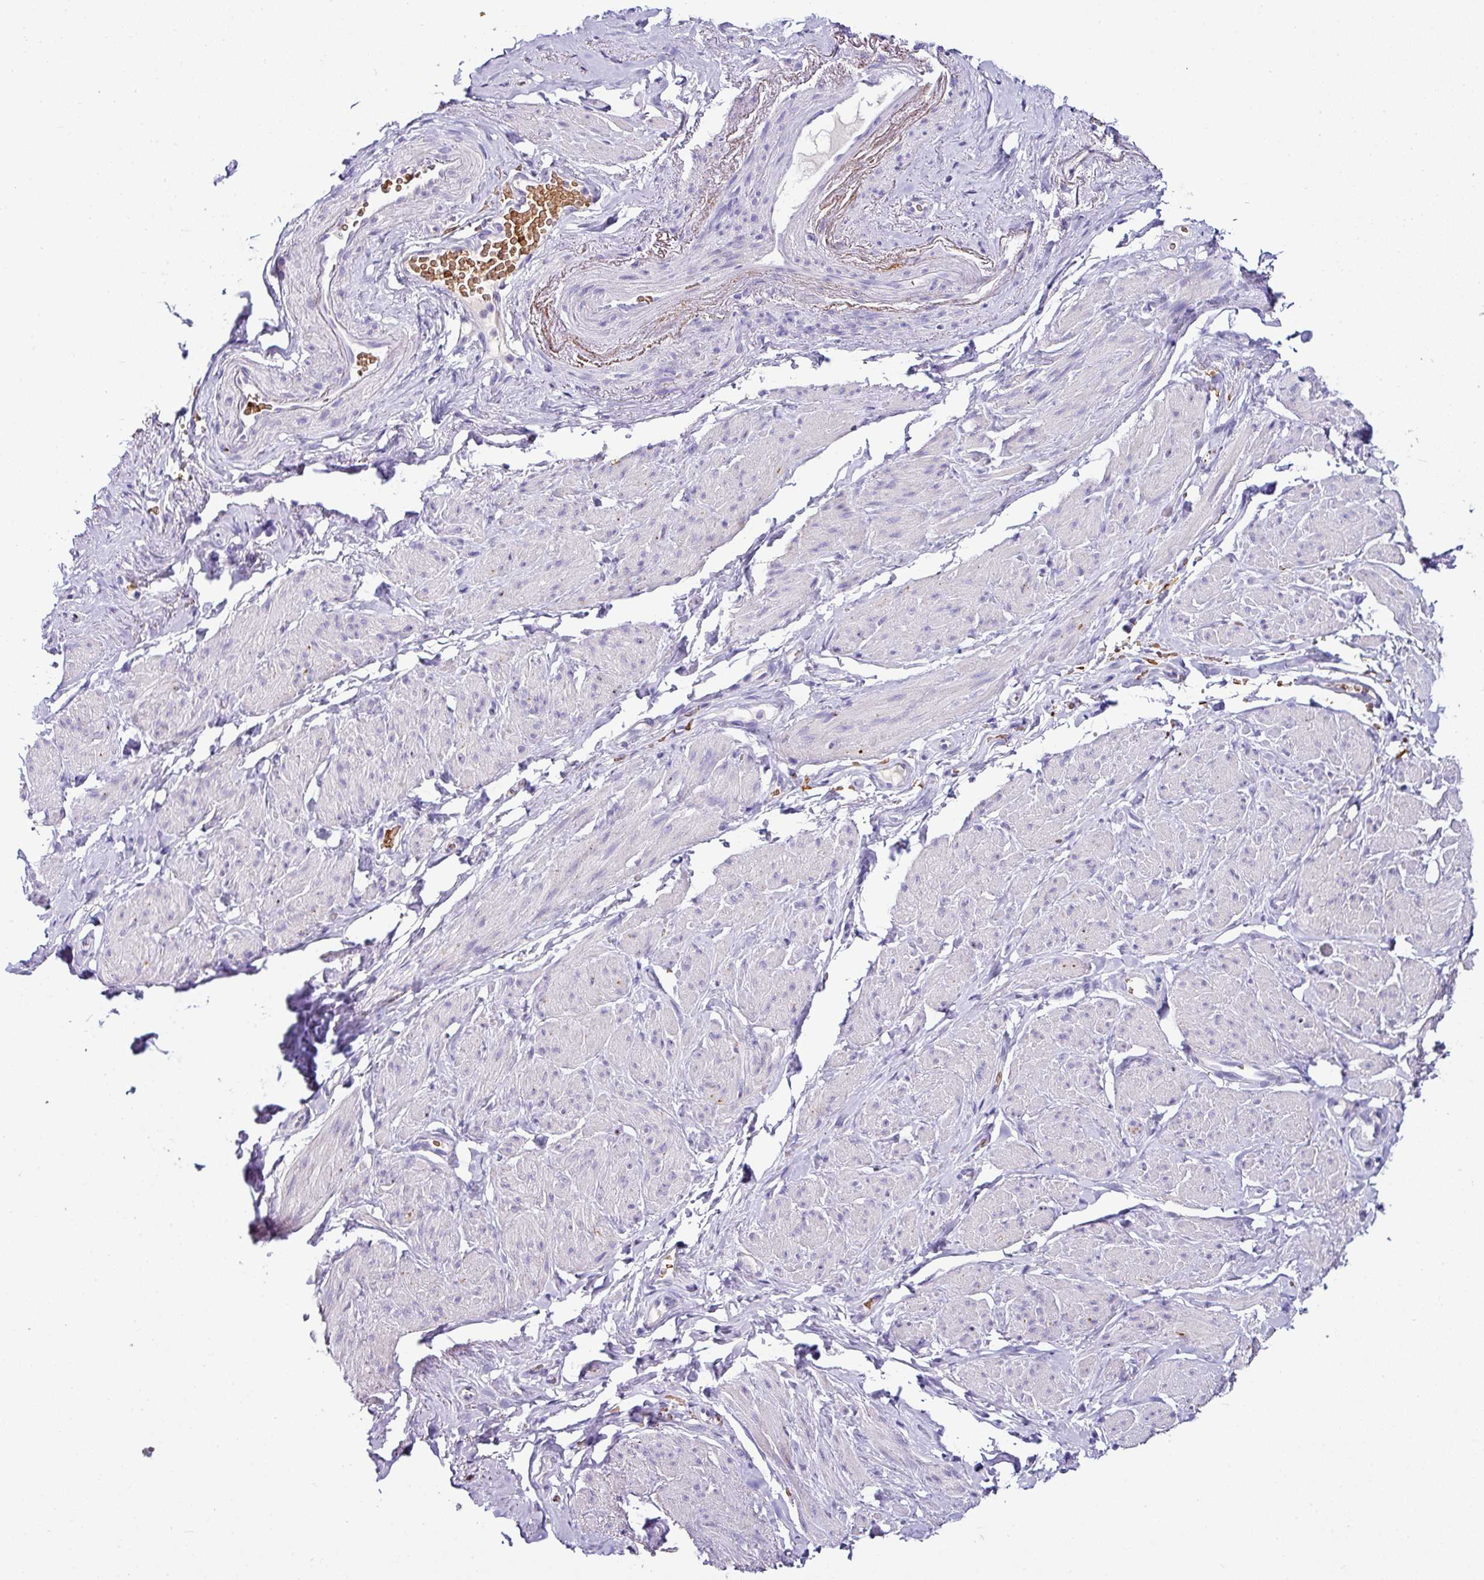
{"staining": {"intensity": "negative", "quantity": "none", "location": "none"}, "tissue": "smooth muscle", "cell_type": "Smooth muscle cells", "image_type": "normal", "snomed": [{"axis": "morphology", "description": "Normal tissue, NOS"}, {"axis": "topography", "description": "Smooth muscle"}, {"axis": "topography", "description": "Peripheral nerve tissue"}], "caption": "This is a histopathology image of IHC staining of unremarkable smooth muscle, which shows no expression in smooth muscle cells.", "gene": "NAPSA", "patient": {"sex": "male", "age": 69}}